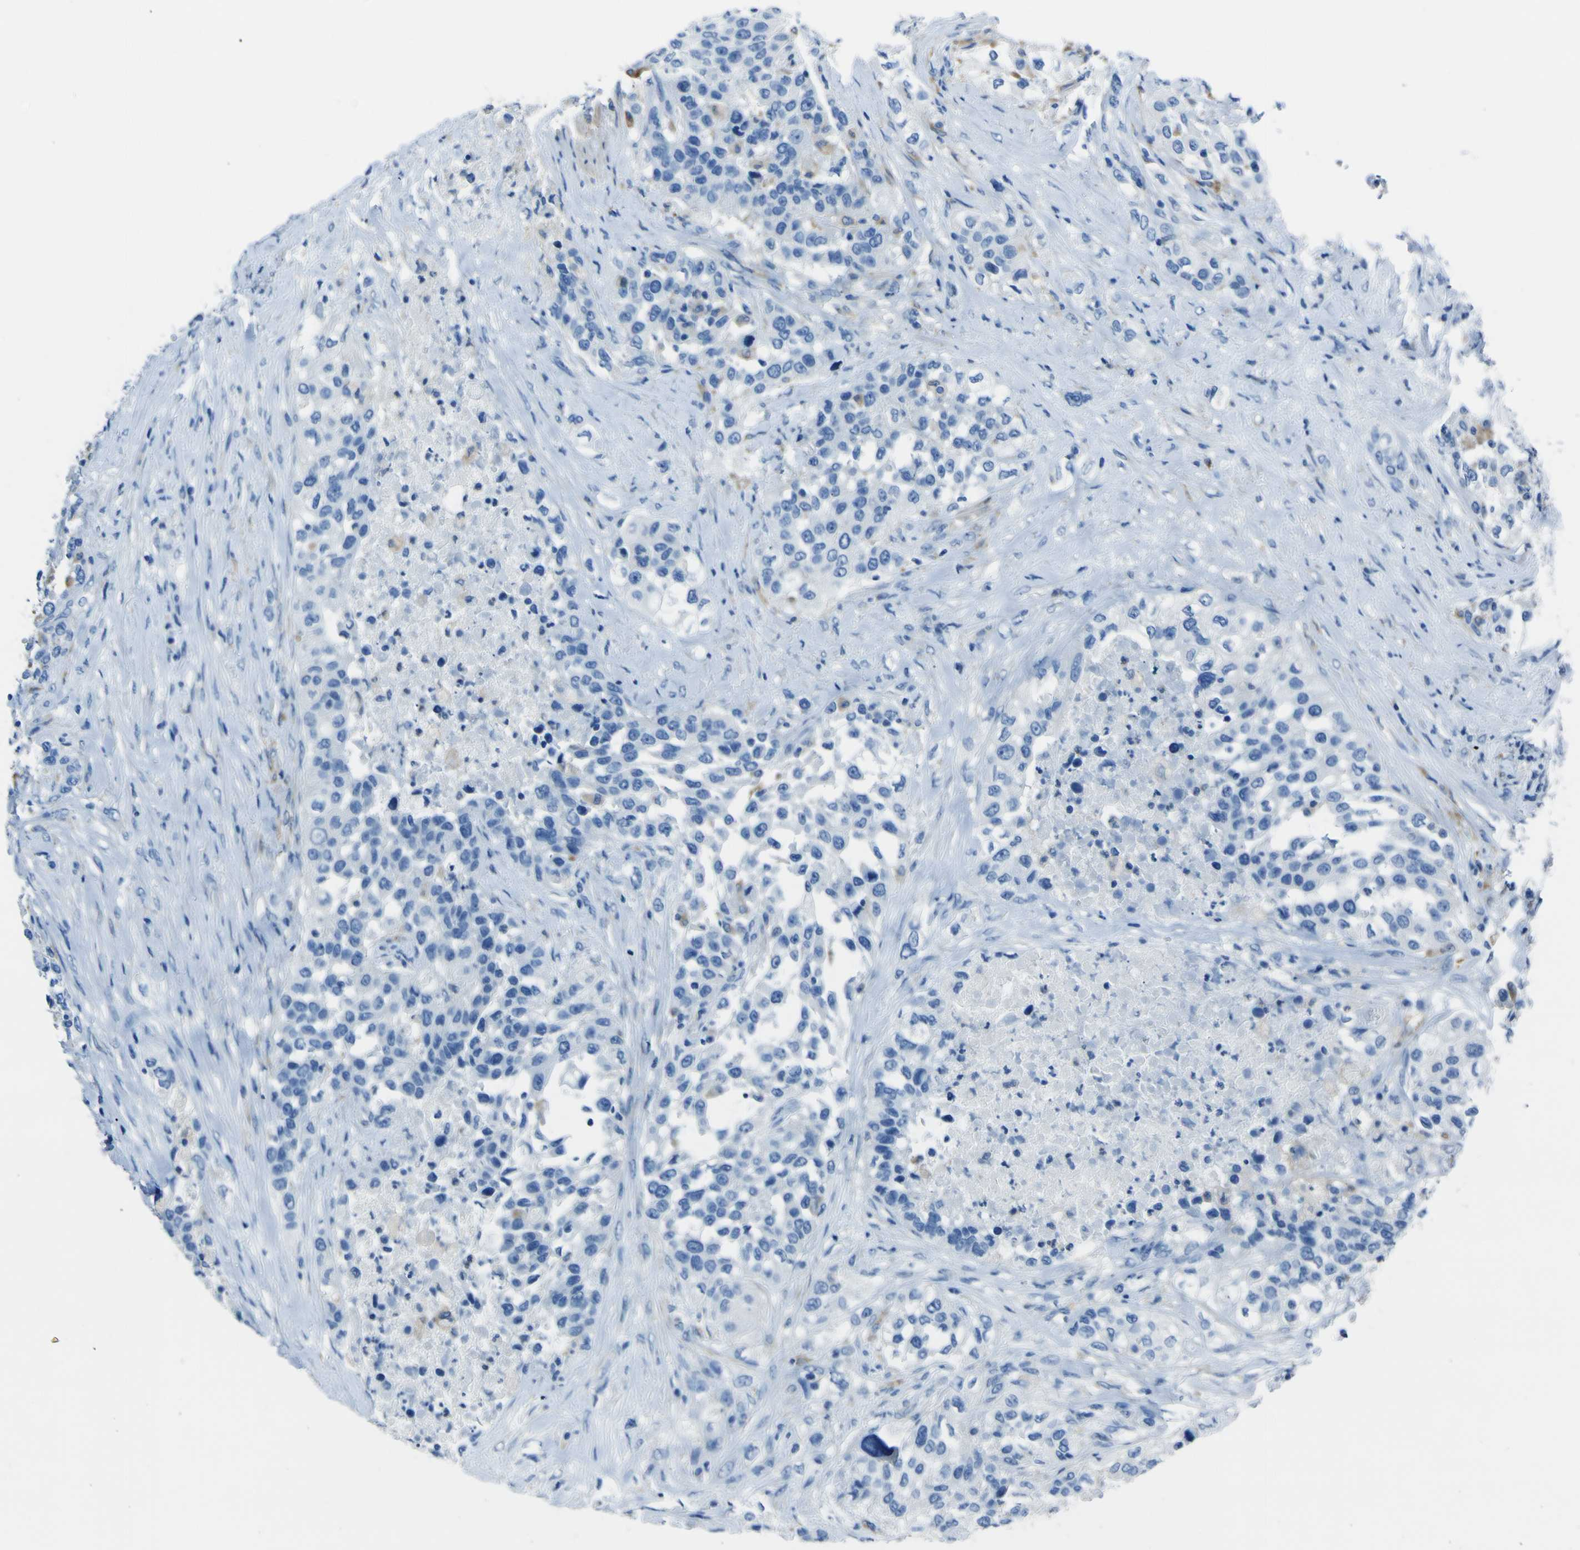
{"staining": {"intensity": "weak", "quantity": "<25%", "location": "cytoplasmic/membranous"}, "tissue": "urothelial cancer", "cell_type": "Tumor cells", "image_type": "cancer", "snomed": [{"axis": "morphology", "description": "Urothelial carcinoma, High grade"}, {"axis": "topography", "description": "Urinary bladder"}], "caption": "Urothelial cancer stained for a protein using immunohistochemistry (IHC) shows no expression tumor cells.", "gene": "ACSL1", "patient": {"sex": "female", "age": 80}}